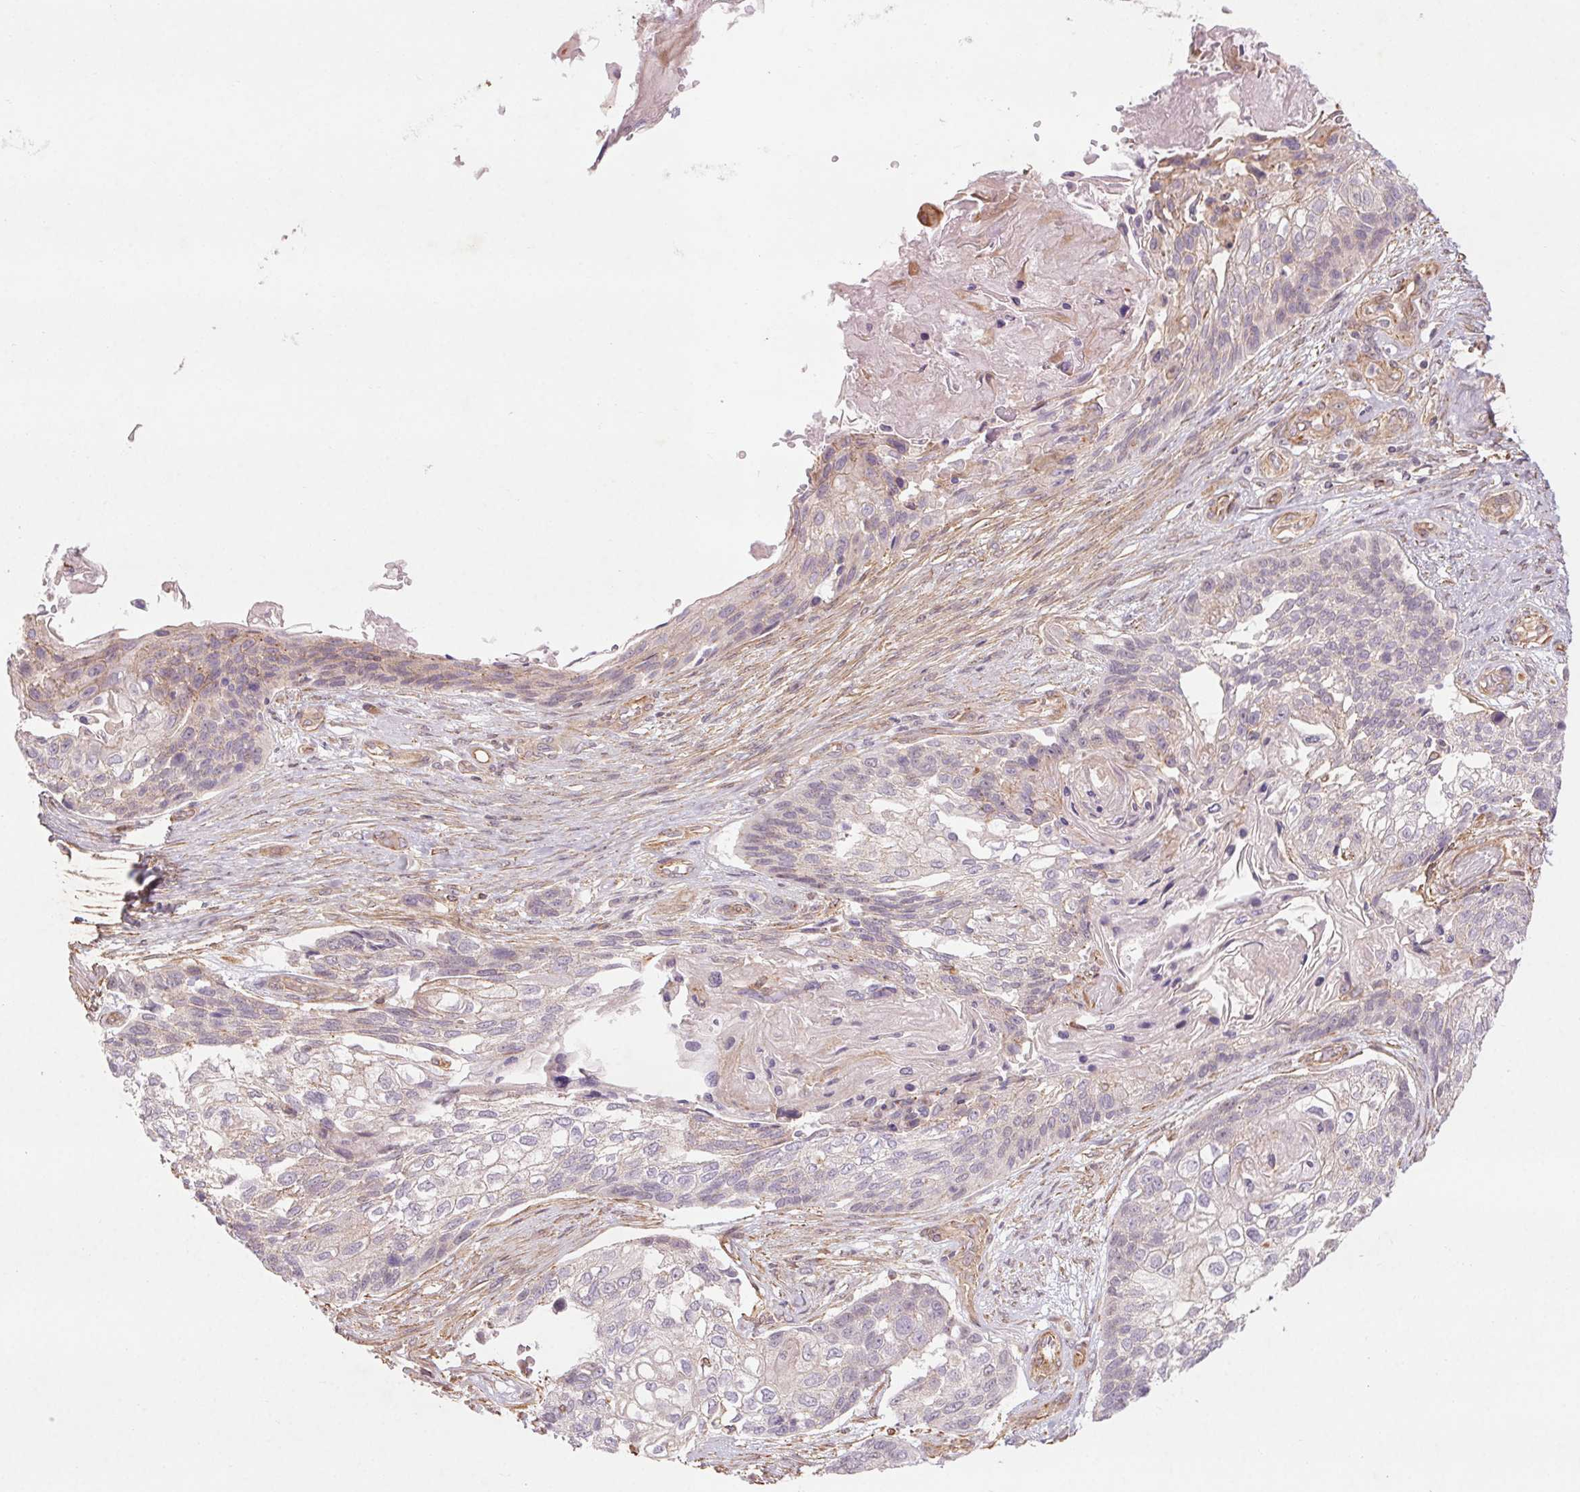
{"staining": {"intensity": "negative", "quantity": "none", "location": "none"}, "tissue": "lung cancer", "cell_type": "Tumor cells", "image_type": "cancer", "snomed": [{"axis": "morphology", "description": "Squamous cell carcinoma, NOS"}, {"axis": "topography", "description": "Lung"}], "caption": "Photomicrograph shows no significant protein staining in tumor cells of lung cancer (squamous cell carcinoma).", "gene": "CCSER1", "patient": {"sex": "male", "age": 69}}